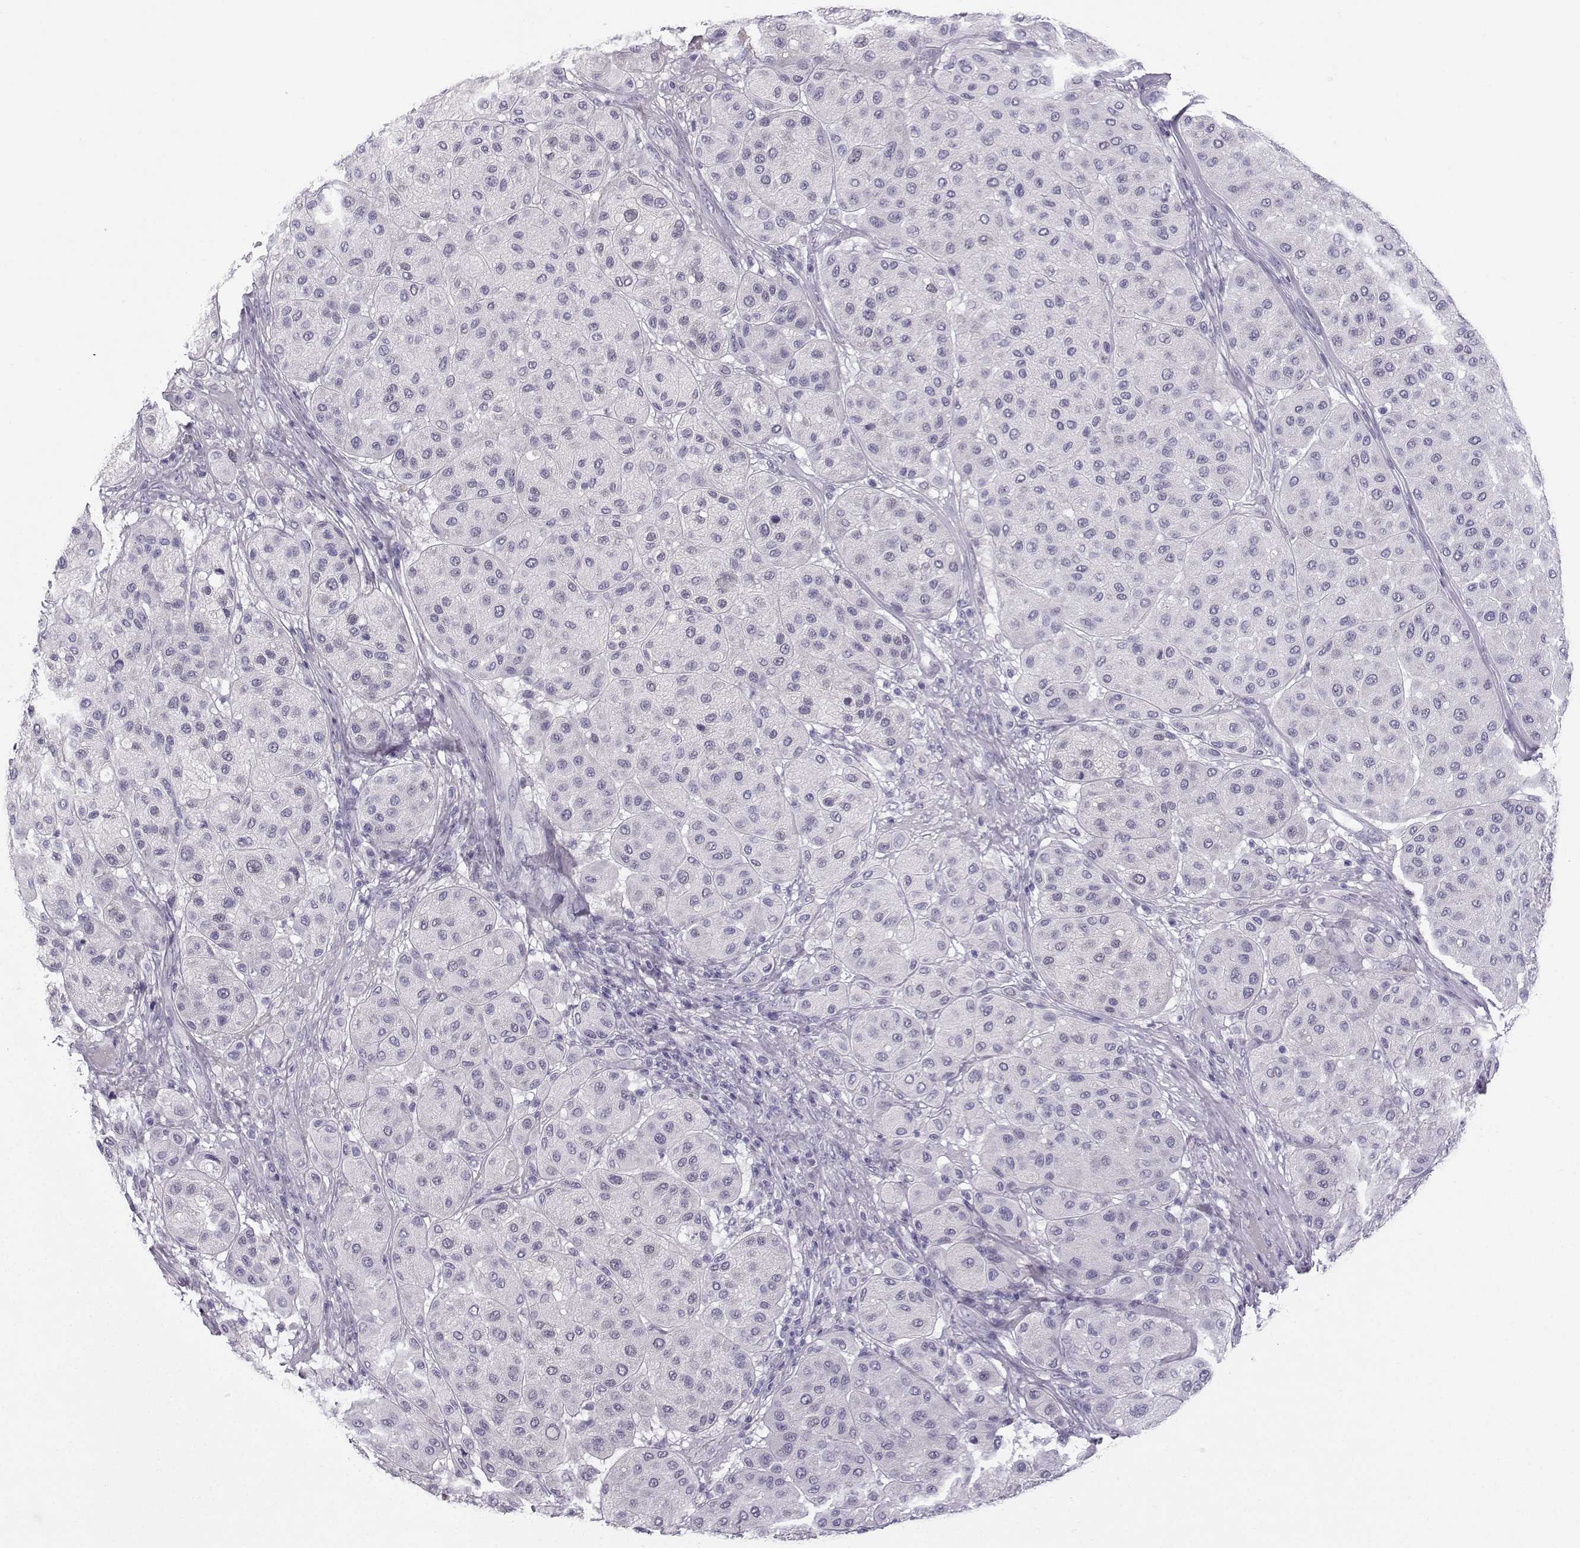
{"staining": {"intensity": "negative", "quantity": "none", "location": "none"}, "tissue": "melanoma", "cell_type": "Tumor cells", "image_type": "cancer", "snomed": [{"axis": "morphology", "description": "Malignant melanoma, Metastatic site"}, {"axis": "topography", "description": "Smooth muscle"}], "caption": "Protein analysis of melanoma reveals no significant expression in tumor cells.", "gene": "ZBTB8B", "patient": {"sex": "male", "age": 41}}